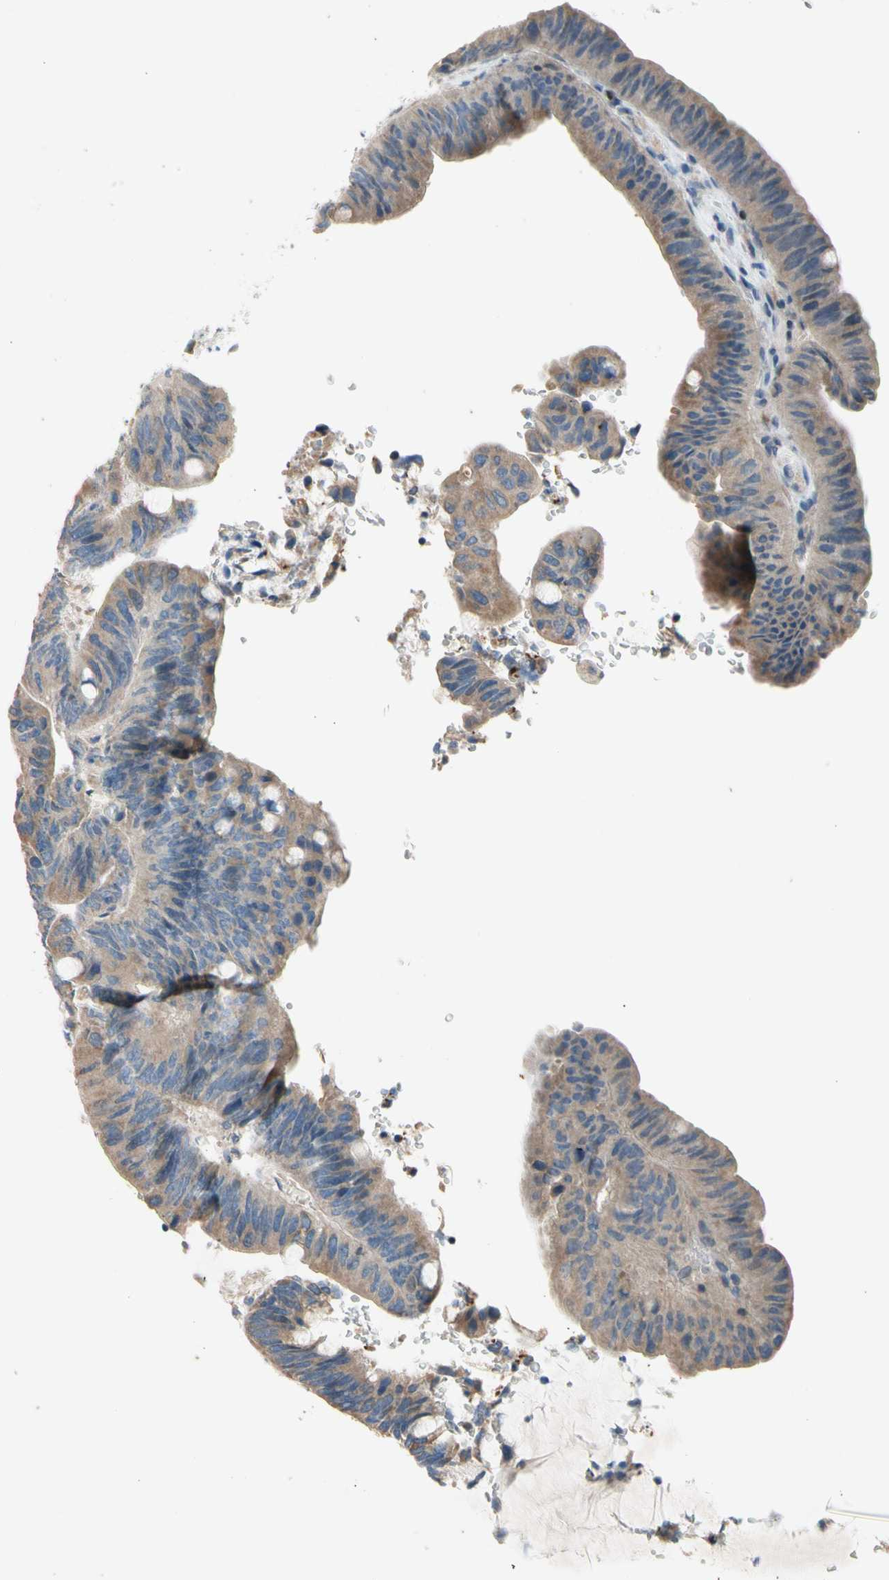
{"staining": {"intensity": "weak", "quantity": ">75%", "location": "cytoplasmic/membranous"}, "tissue": "colorectal cancer", "cell_type": "Tumor cells", "image_type": "cancer", "snomed": [{"axis": "morphology", "description": "Normal tissue, NOS"}, {"axis": "morphology", "description": "Adenocarcinoma, NOS"}, {"axis": "topography", "description": "Rectum"}, {"axis": "topography", "description": "Peripheral nerve tissue"}], "caption": "DAB immunohistochemical staining of colorectal cancer exhibits weak cytoplasmic/membranous protein positivity in approximately >75% of tumor cells.", "gene": "TBX21", "patient": {"sex": "male", "age": 92}}